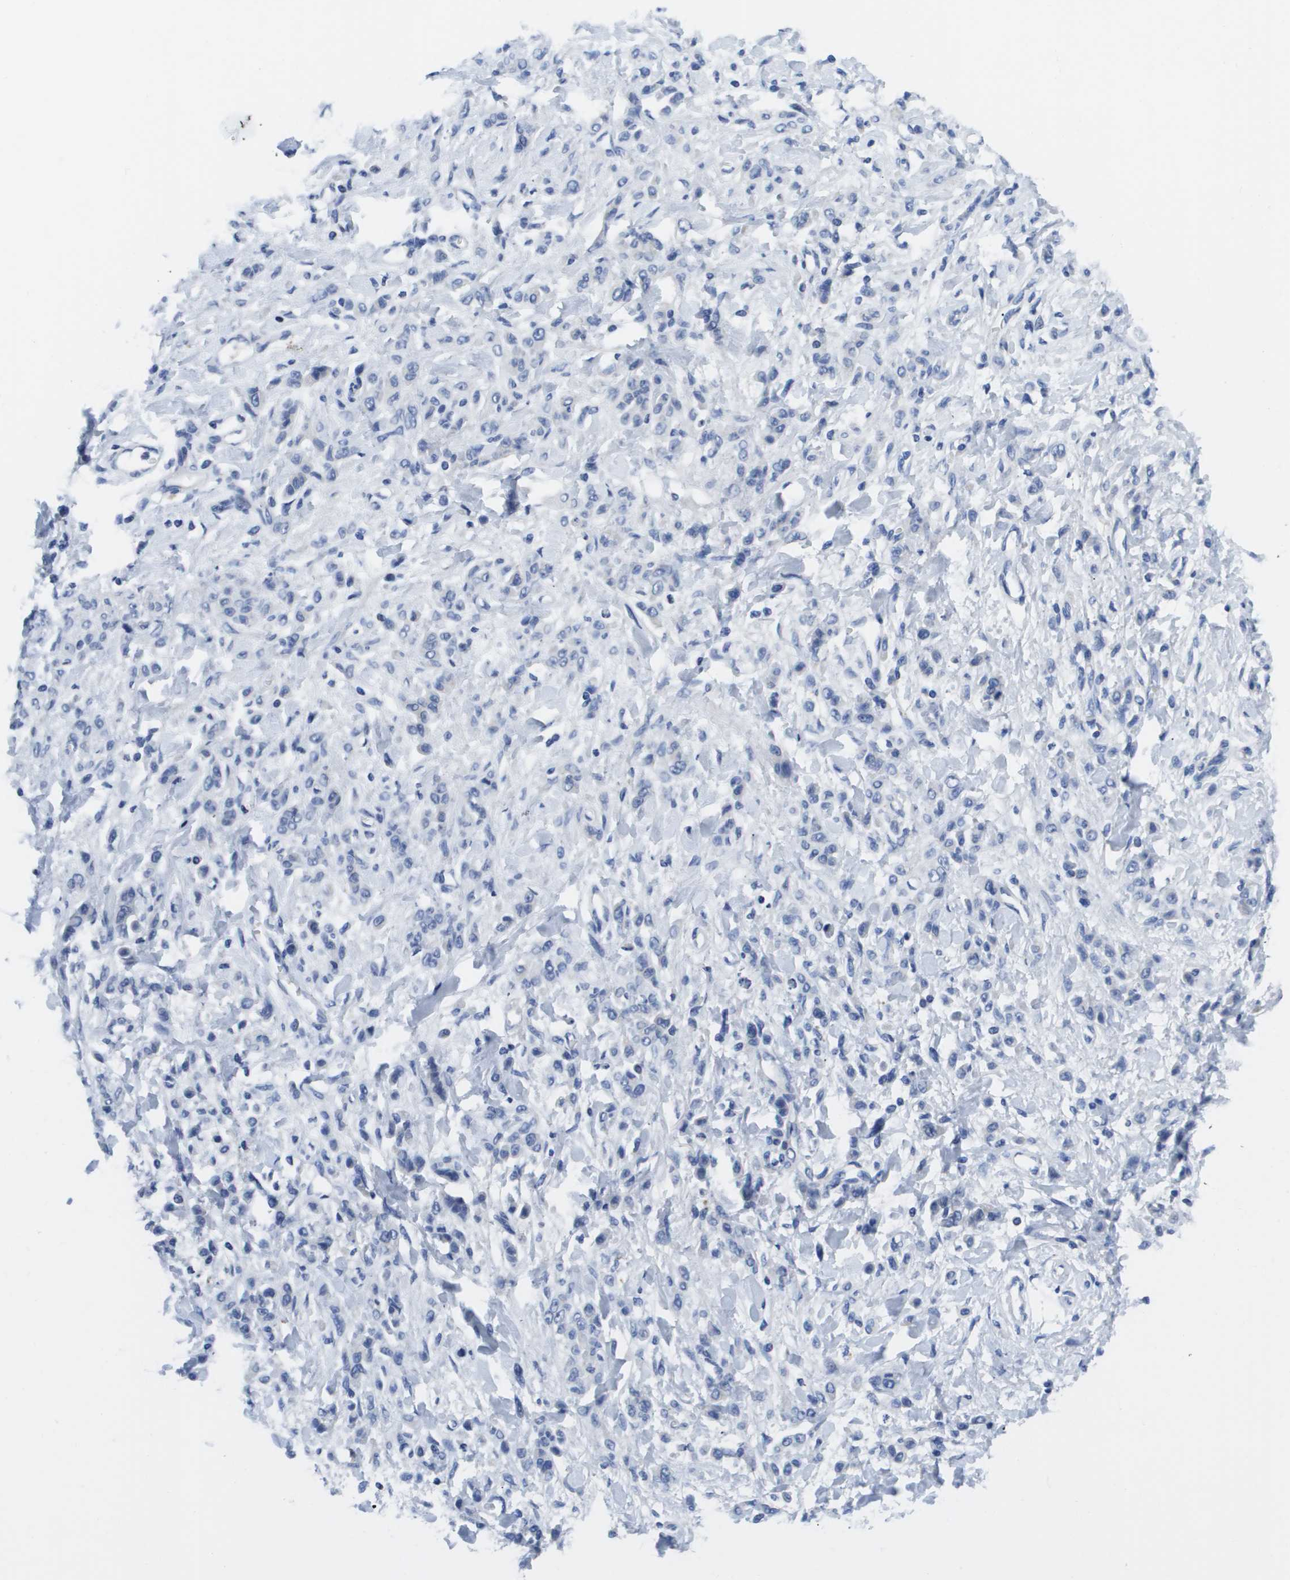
{"staining": {"intensity": "negative", "quantity": "none", "location": "none"}, "tissue": "stomach cancer", "cell_type": "Tumor cells", "image_type": "cancer", "snomed": [{"axis": "morphology", "description": "Normal tissue, NOS"}, {"axis": "morphology", "description": "Adenocarcinoma, NOS"}, {"axis": "topography", "description": "Stomach"}], "caption": "Tumor cells show no significant positivity in stomach adenocarcinoma. The staining was performed using DAB to visualize the protein expression in brown, while the nuclei were stained in blue with hematoxylin (Magnification: 20x).", "gene": "MS4A1", "patient": {"sex": "male", "age": 82}}